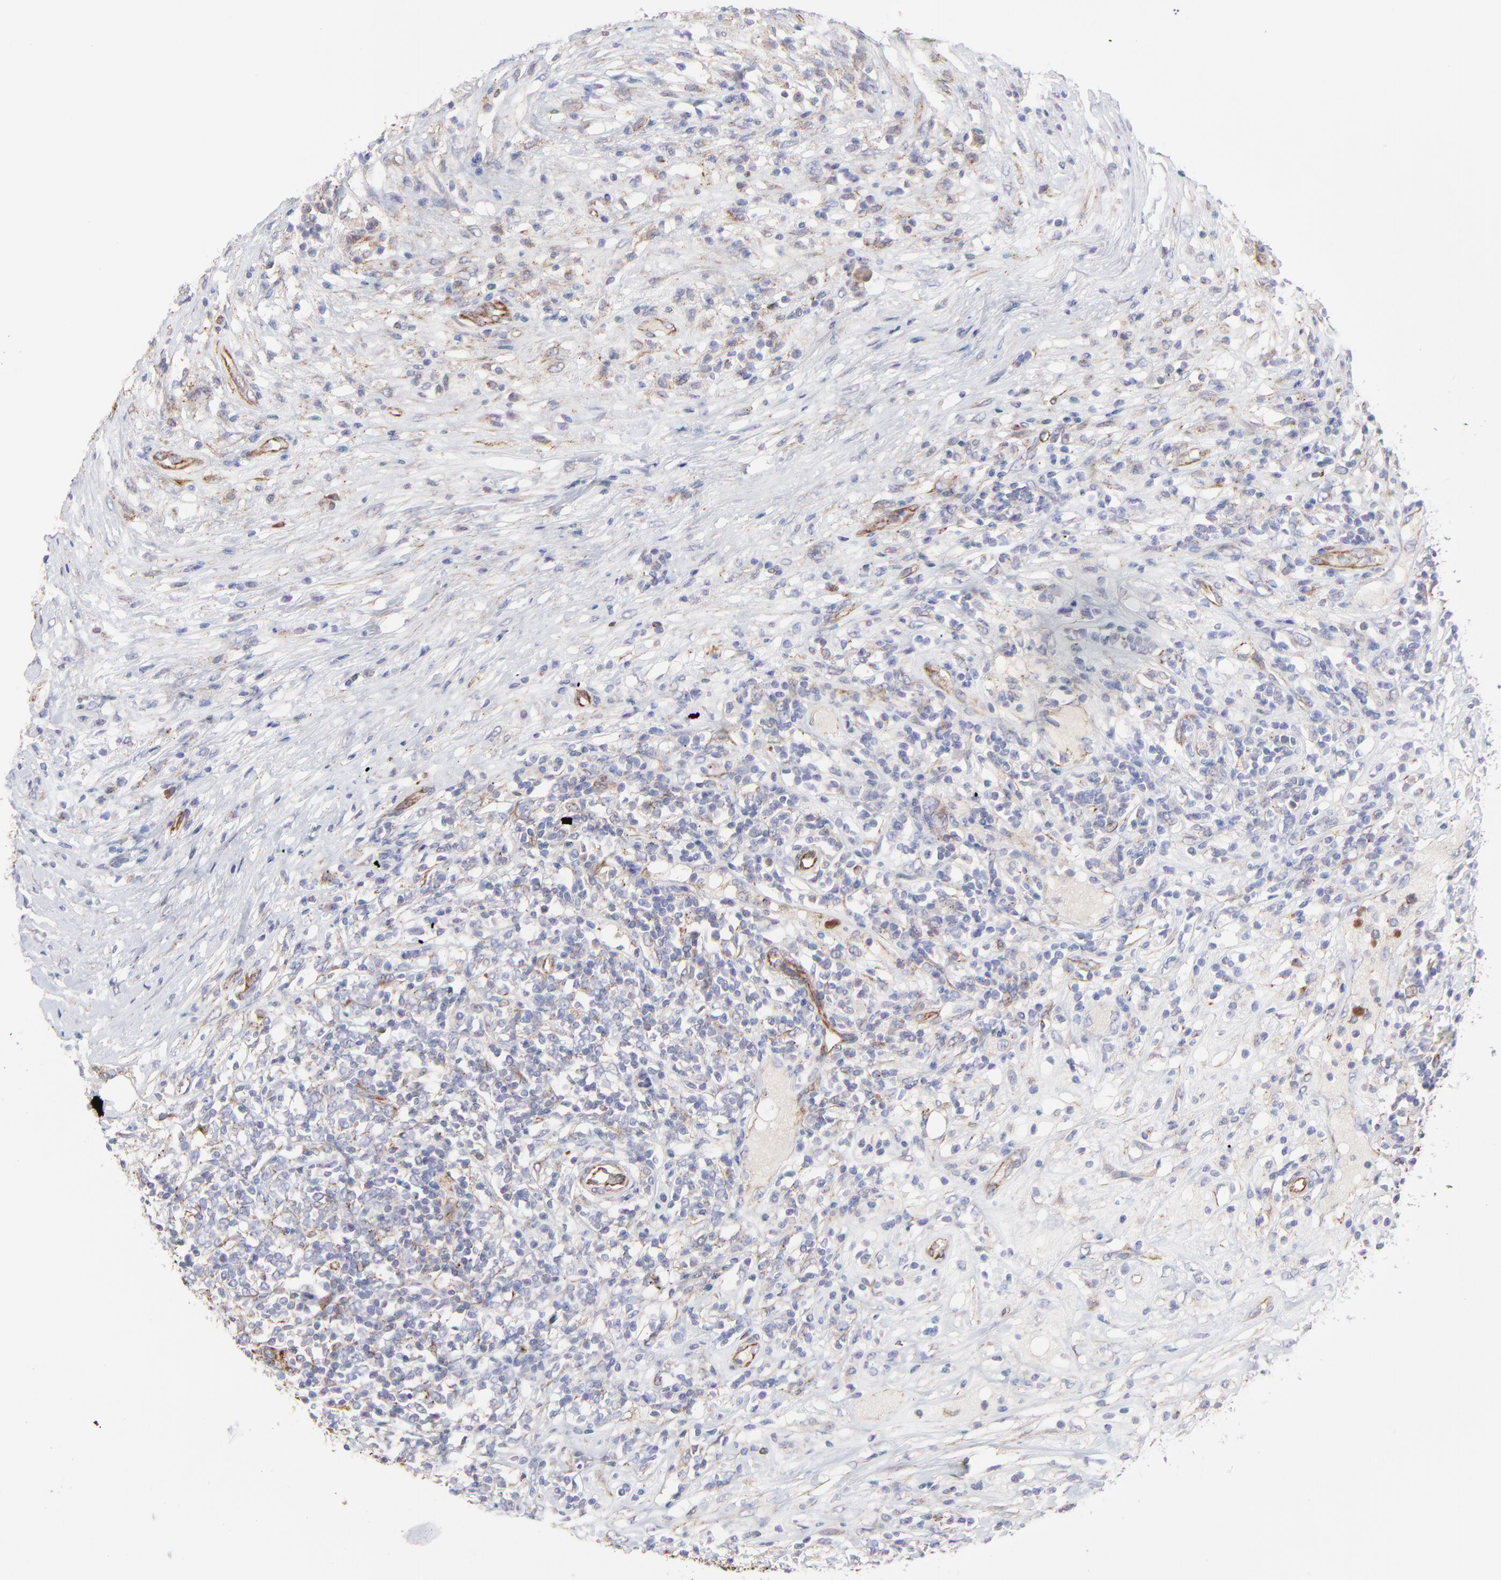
{"staining": {"intensity": "weak", "quantity": "25%-75%", "location": "cytoplasmic/membranous"}, "tissue": "lymphoma", "cell_type": "Tumor cells", "image_type": "cancer", "snomed": [{"axis": "morphology", "description": "Malignant lymphoma, non-Hodgkin's type, High grade"}, {"axis": "topography", "description": "Lymph node"}], "caption": "IHC micrograph of human high-grade malignant lymphoma, non-Hodgkin's type stained for a protein (brown), which exhibits low levels of weak cytoplasmic/membranous expression in approximately 25%-75% of tumor cells.", "gene": "COX8C", "patient": {"sex": "female", "age": 84}}